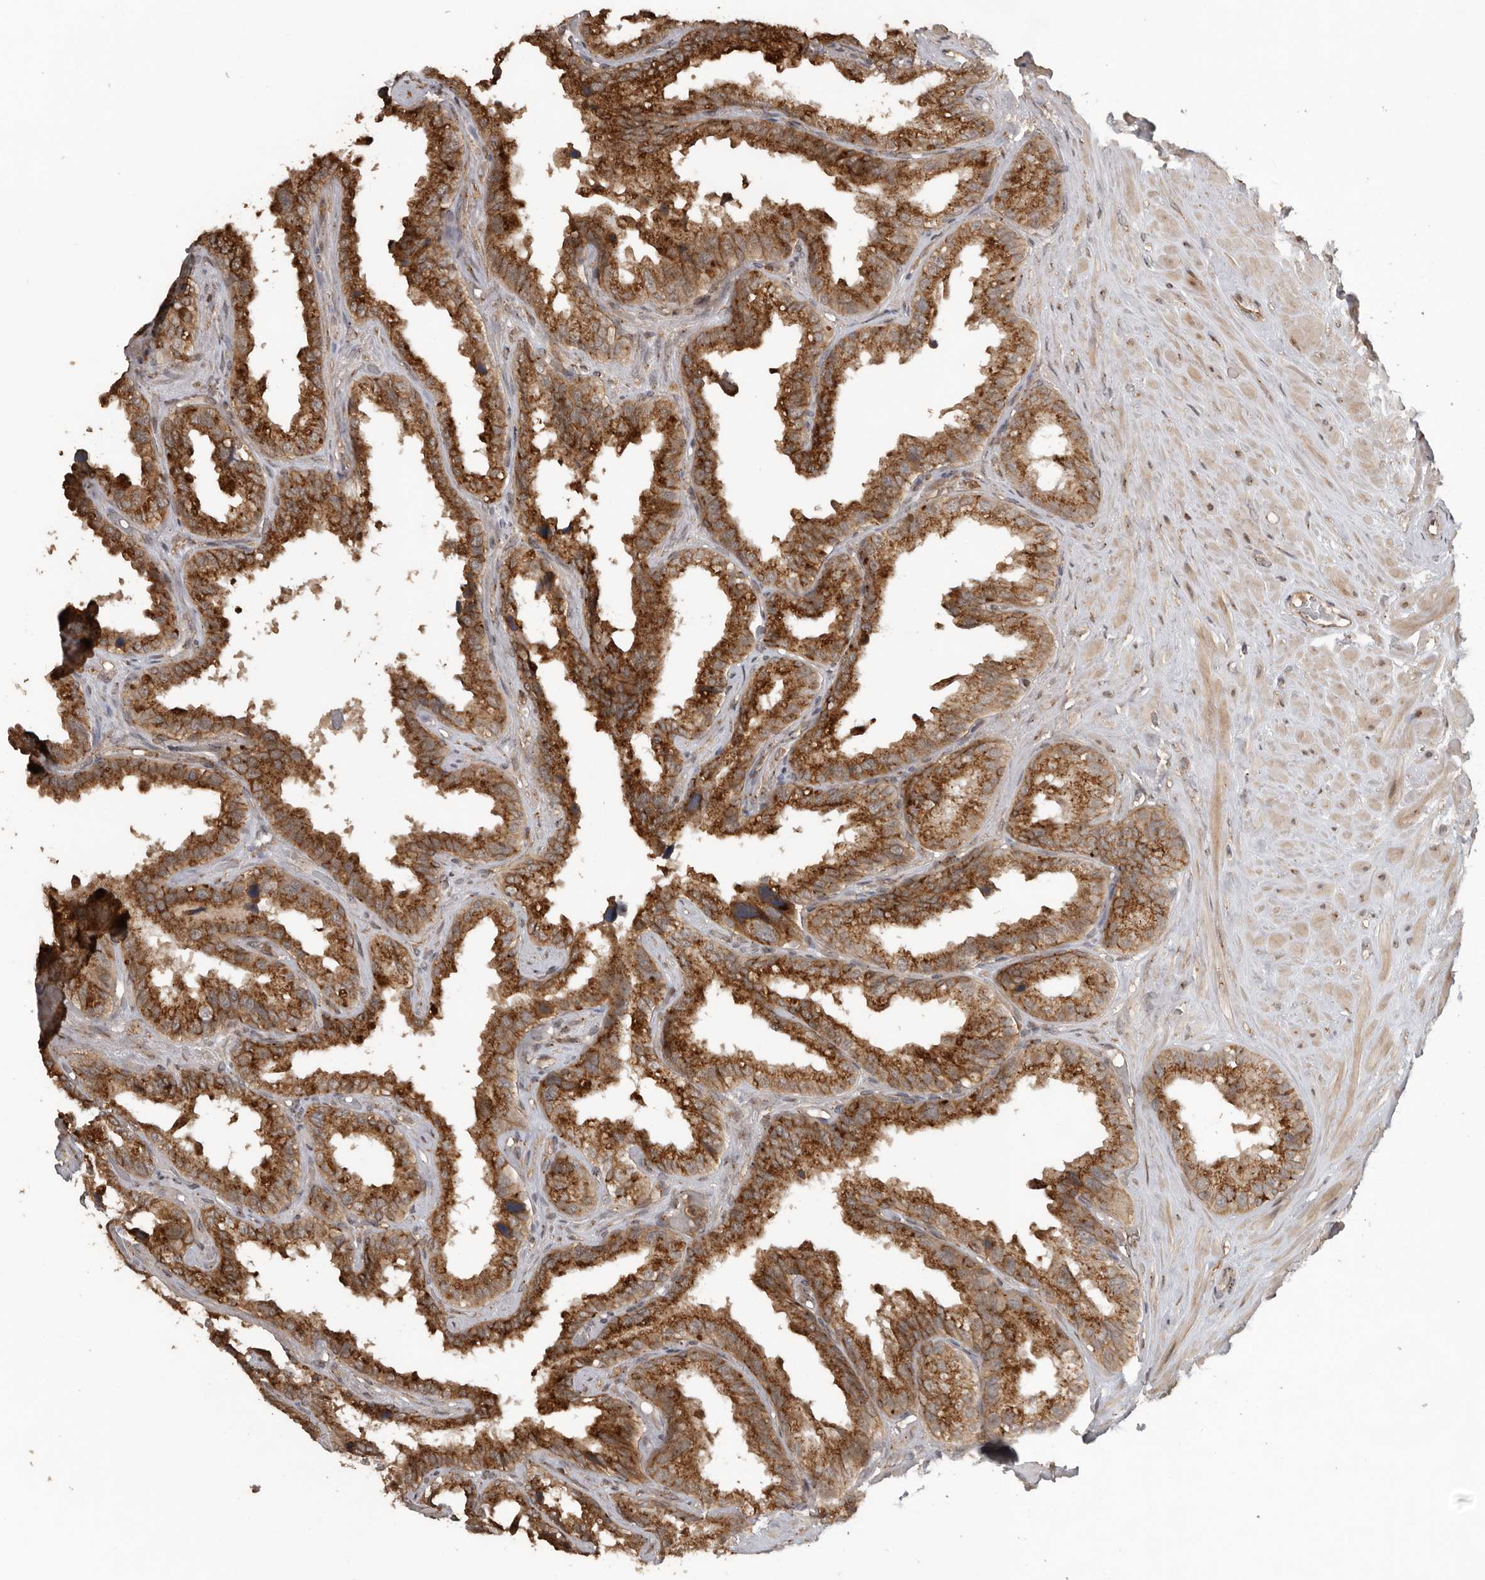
{"staining": {"intensity": "strong", "quantity": ">75%", "location": "cytoplasmic/membranous"}, "tissue": "seminal vesicle", "cell_type": "Glandular cells", "image_type": "normal", "snomed": [{"axis": "morphology", "description": "Normal tissue, NOS"}, {"axis": "topography", "description": "Seminal veicle"}], "caption": "Immunohistochemistry (IHC) of benign seminal vesicle shows high levels of strong cytoplasmic/membranous expression in approximately >75% of glandular cells.", "gene": "CEP350", "patient": {"sex": "male", "age": 80}}